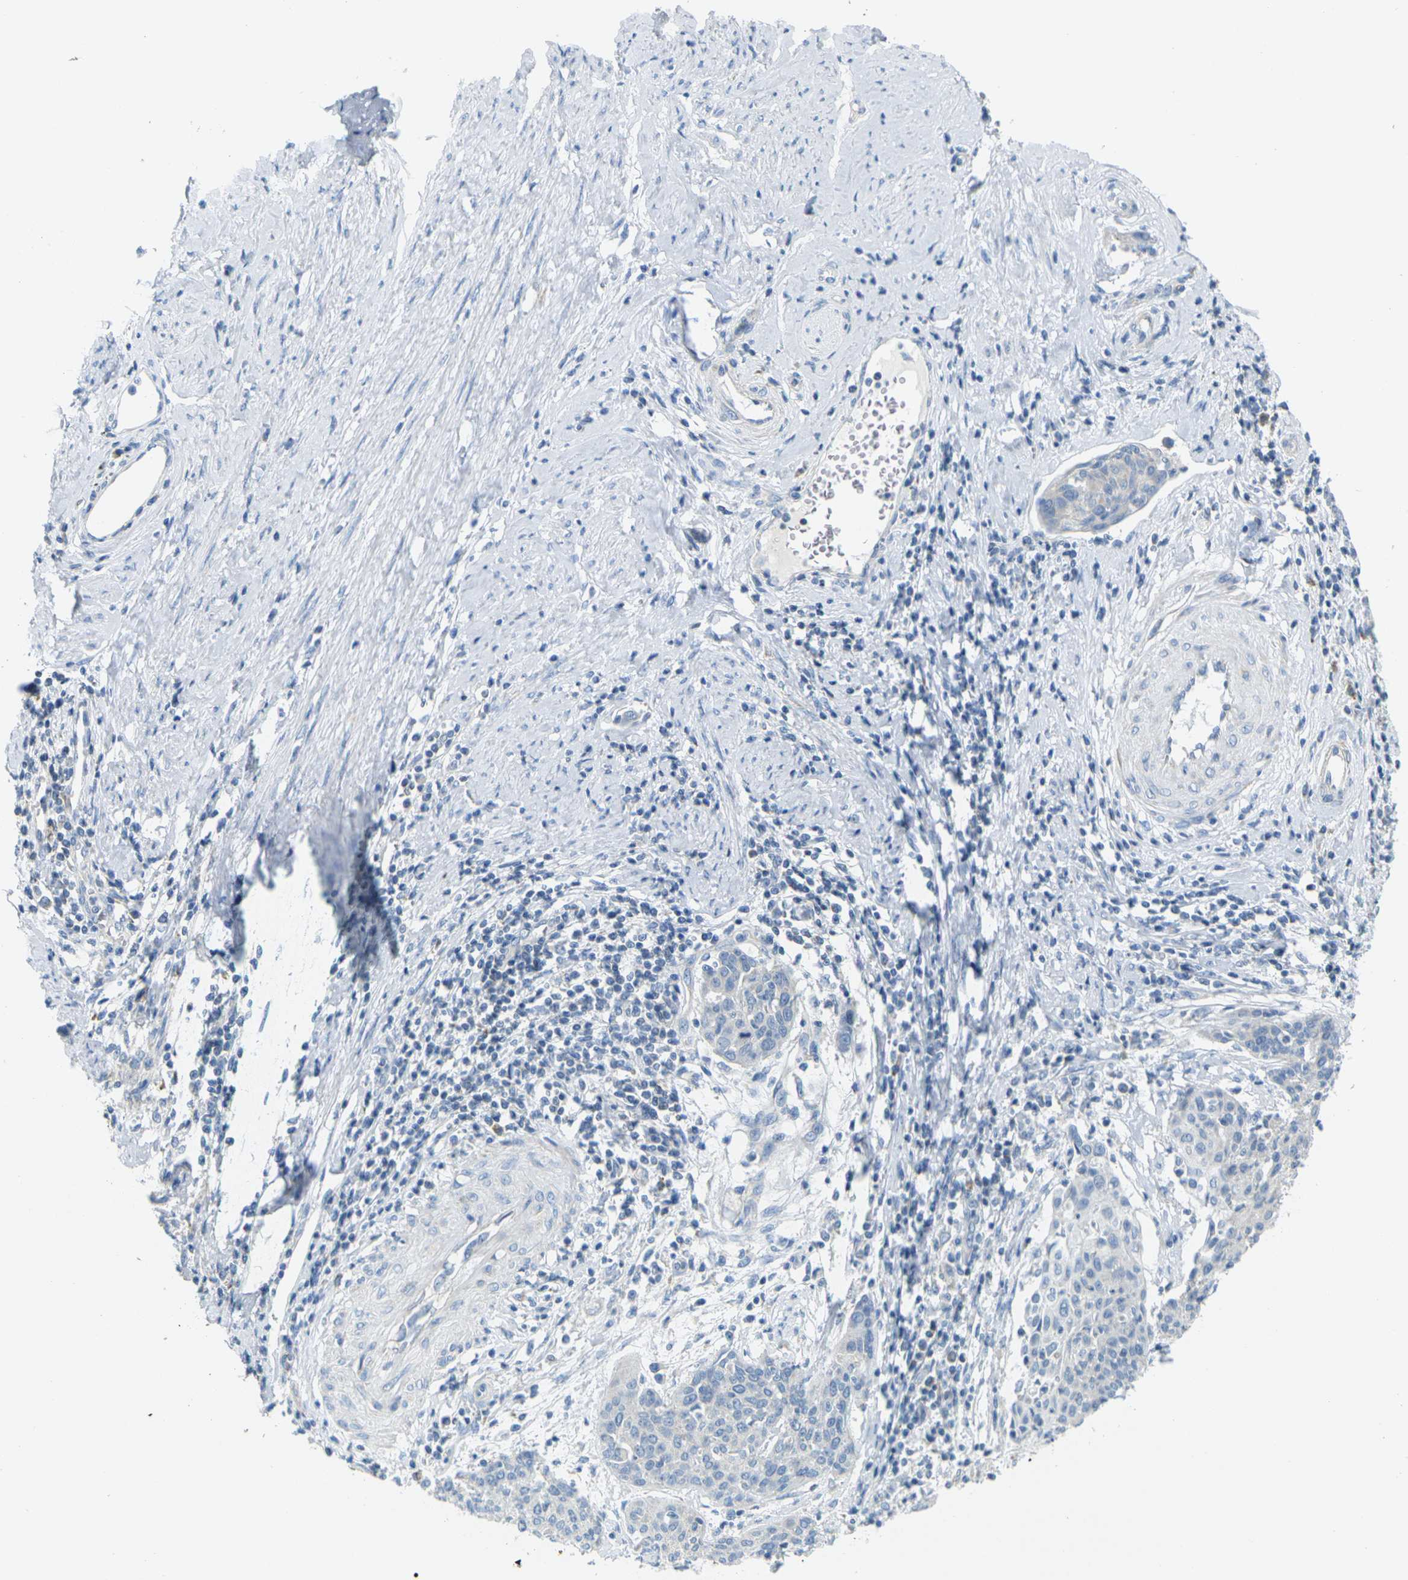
{"staining": {"intensity": "negative", "quantity": "none", "location": "none"}, "tissue": "cervical cancer", "cell_type": "Tumor cells", "image_type": "cancer", "snomed": [{"axis": "morphology", "description": "Squamous cell carcinoma, NOS"}, {"axis": "topography", "description": "Cervix"}], "caption": "A high-resolution image shows immunohistochemistry staining of cervical squamous cell carcinoma, which exhibits no significant expression in tumor cells.", "gene": "PARD6B", "patient": {"sex": "female", "age": 38}}